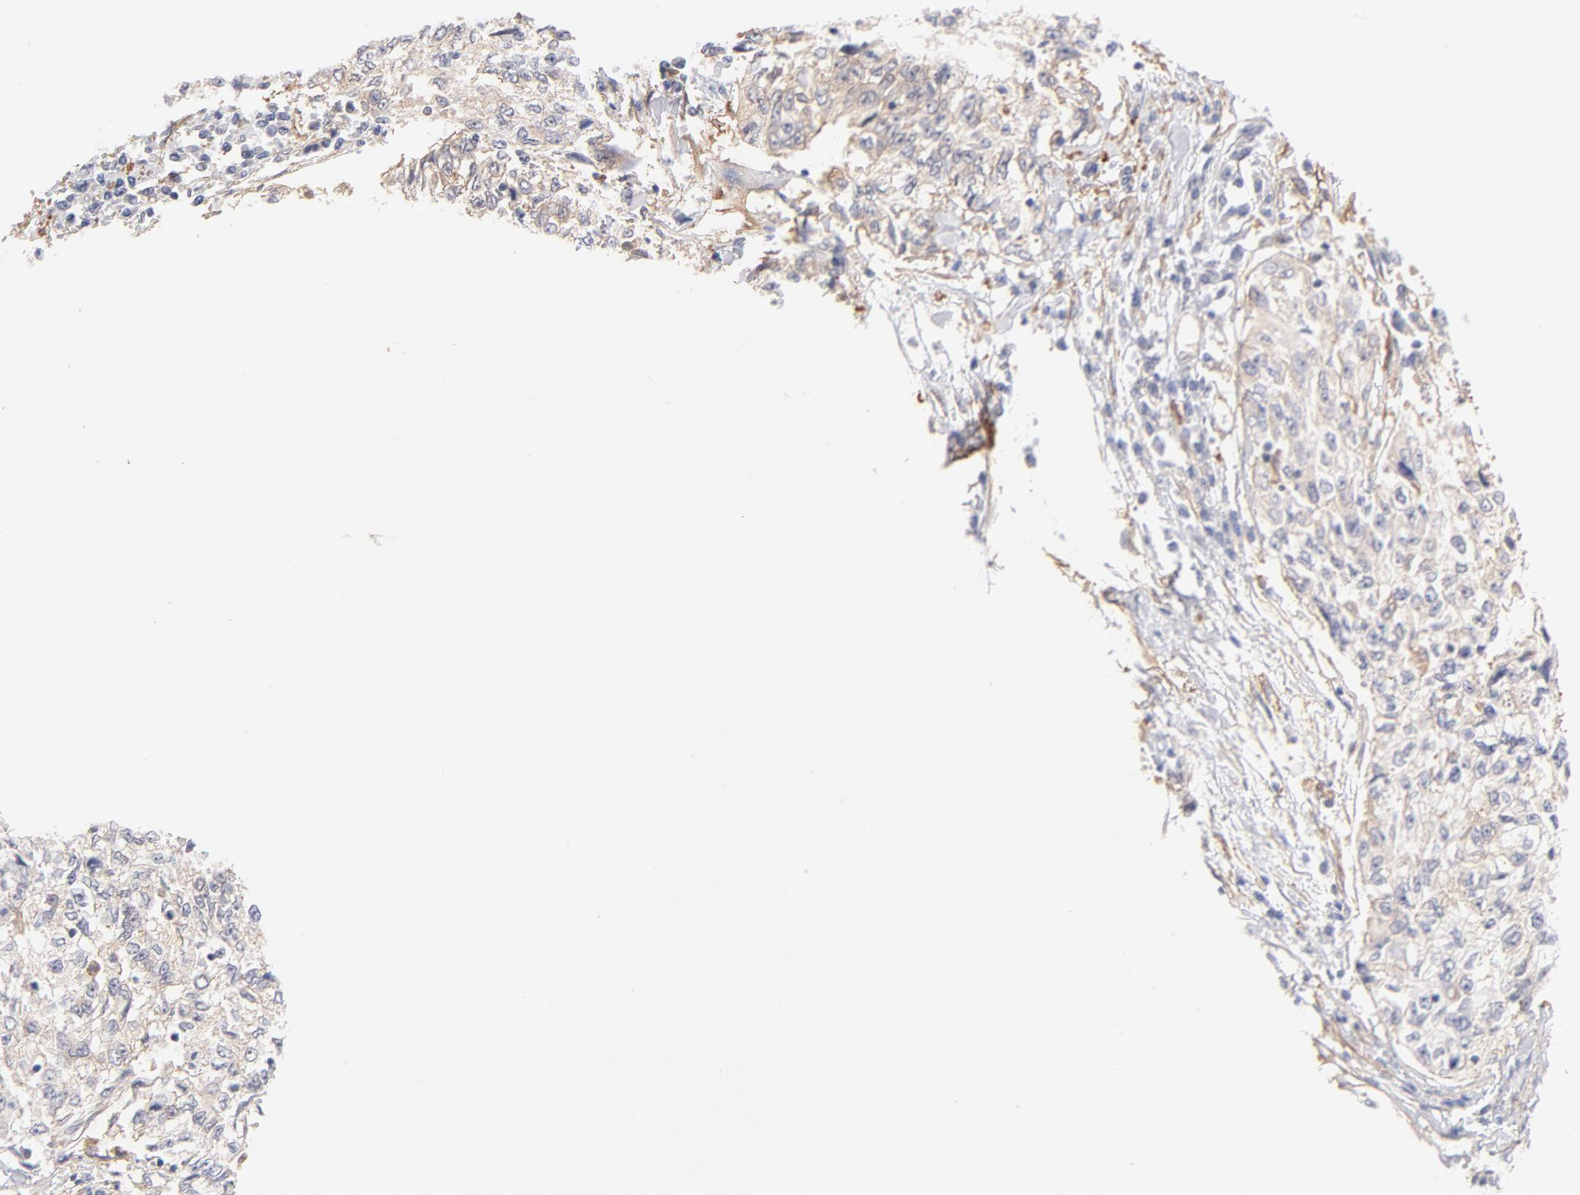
{"staining": {"intensity": "negative", "quantity": "none", "location": "none"}, "tissue": "cervical cancer", "cell_type": "Tumor cells", "image_type": "cancer", "snomed": [{"axis": "morphology", "description": "Normal tissue, NOS"}, {"axis": "morphology", "description": "Squamous cell carcinoma, NOS"}, {"axis": "topography", "description": "Cervix"}], "caption": "Immunohistochemistry of cervical cancer exhibits no expression in tumor cells.", "gene": "LDLRAP1", "patient": {"sex": "female", "age": 45}}